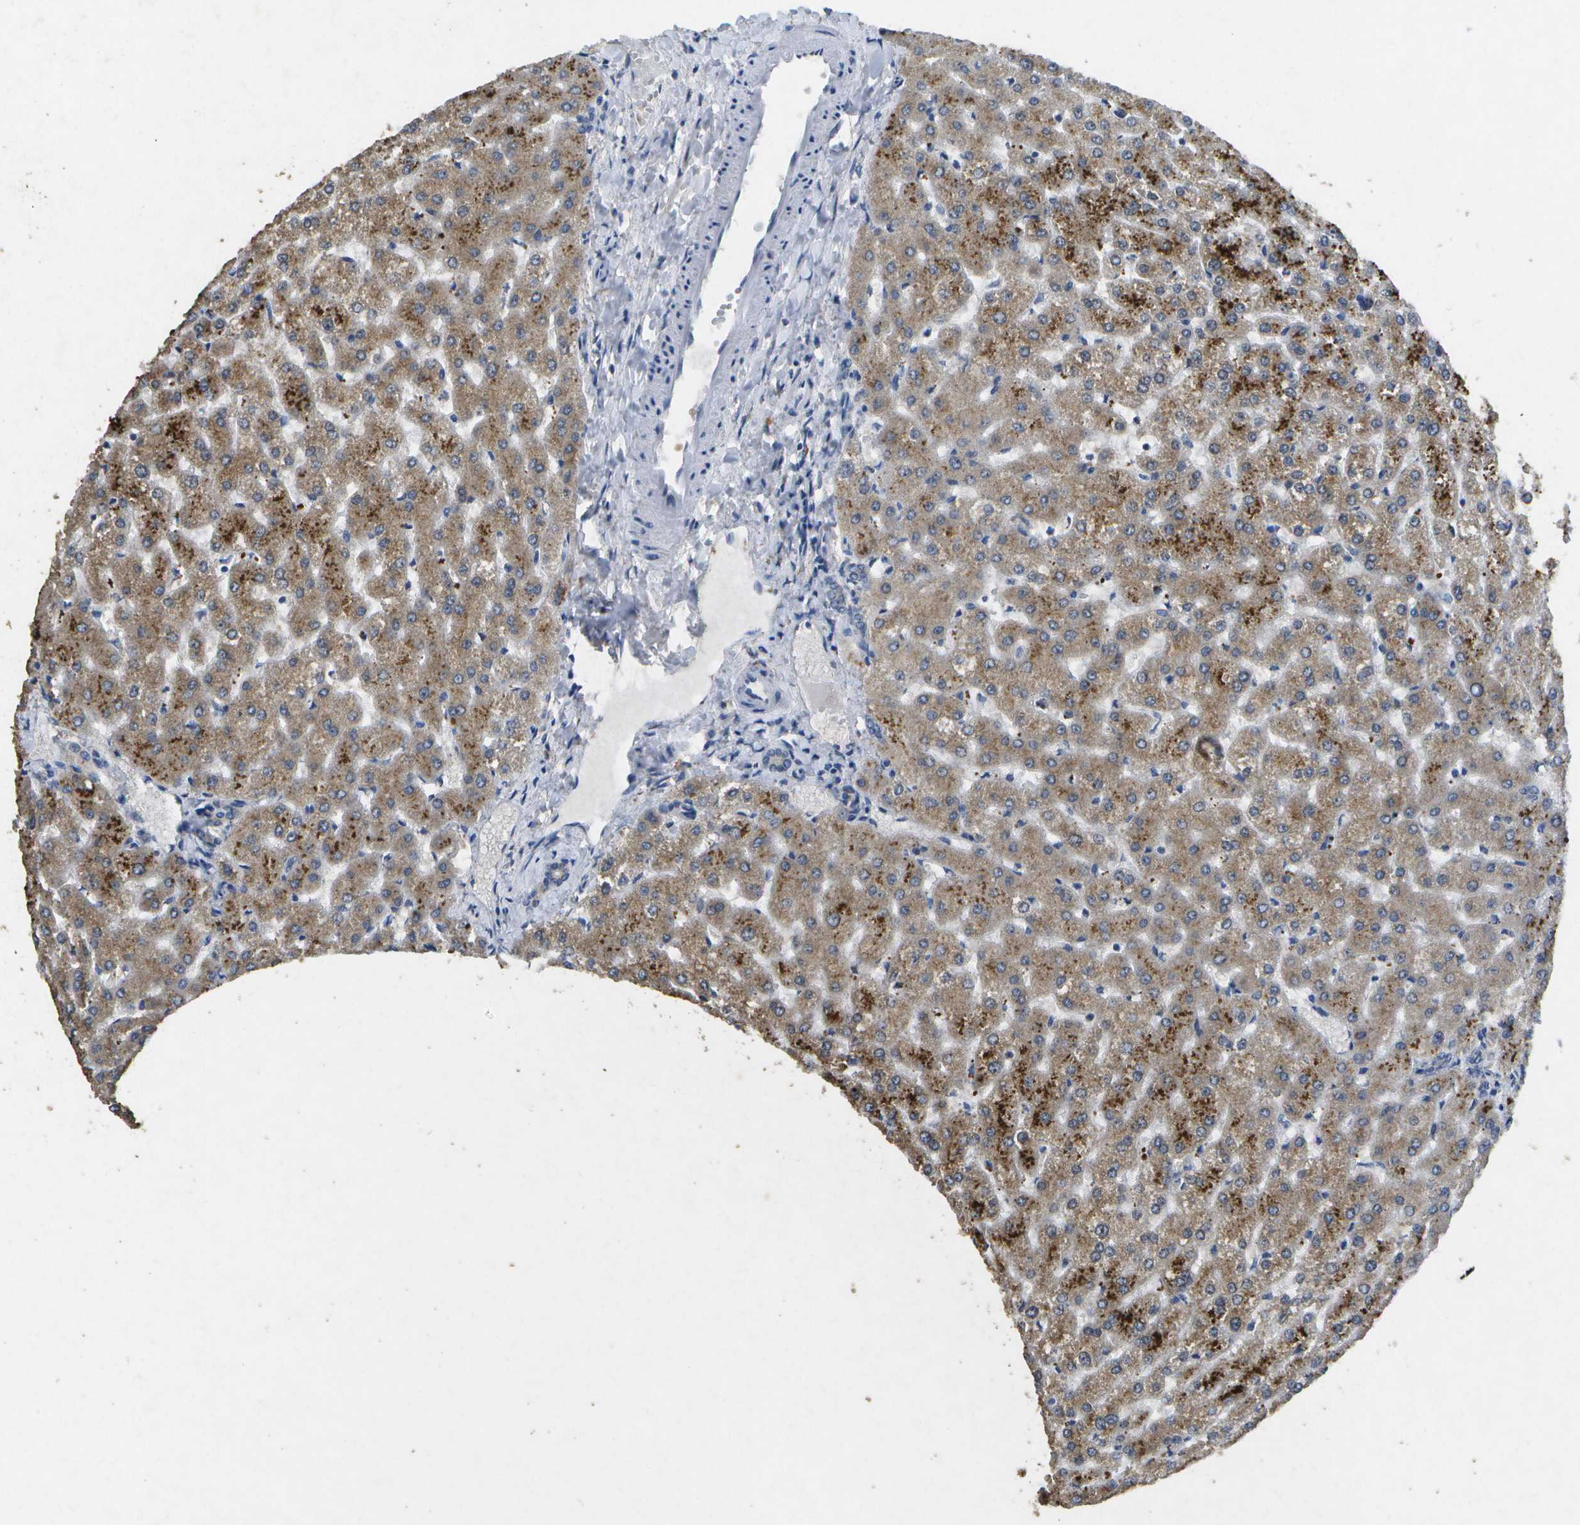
{"staining": {"intensity": "negative", "quantity": "none", "location": "none"}, "tissue": "liver", "cell_type": "Cholangiocytes", "image_type": "normal", "snomed": [{"axis": "morphology", "description": "Normal tissue, NOS"}, {"axis": "topography", "description": "Liver"}], "caption": "Micrograph shows no significant protein staining in cholangiocytes of unremarkable liver. Nuclei are stained in blue.", "gene": "KDELR1", "patient": {"sex": "female", "age": 32}}